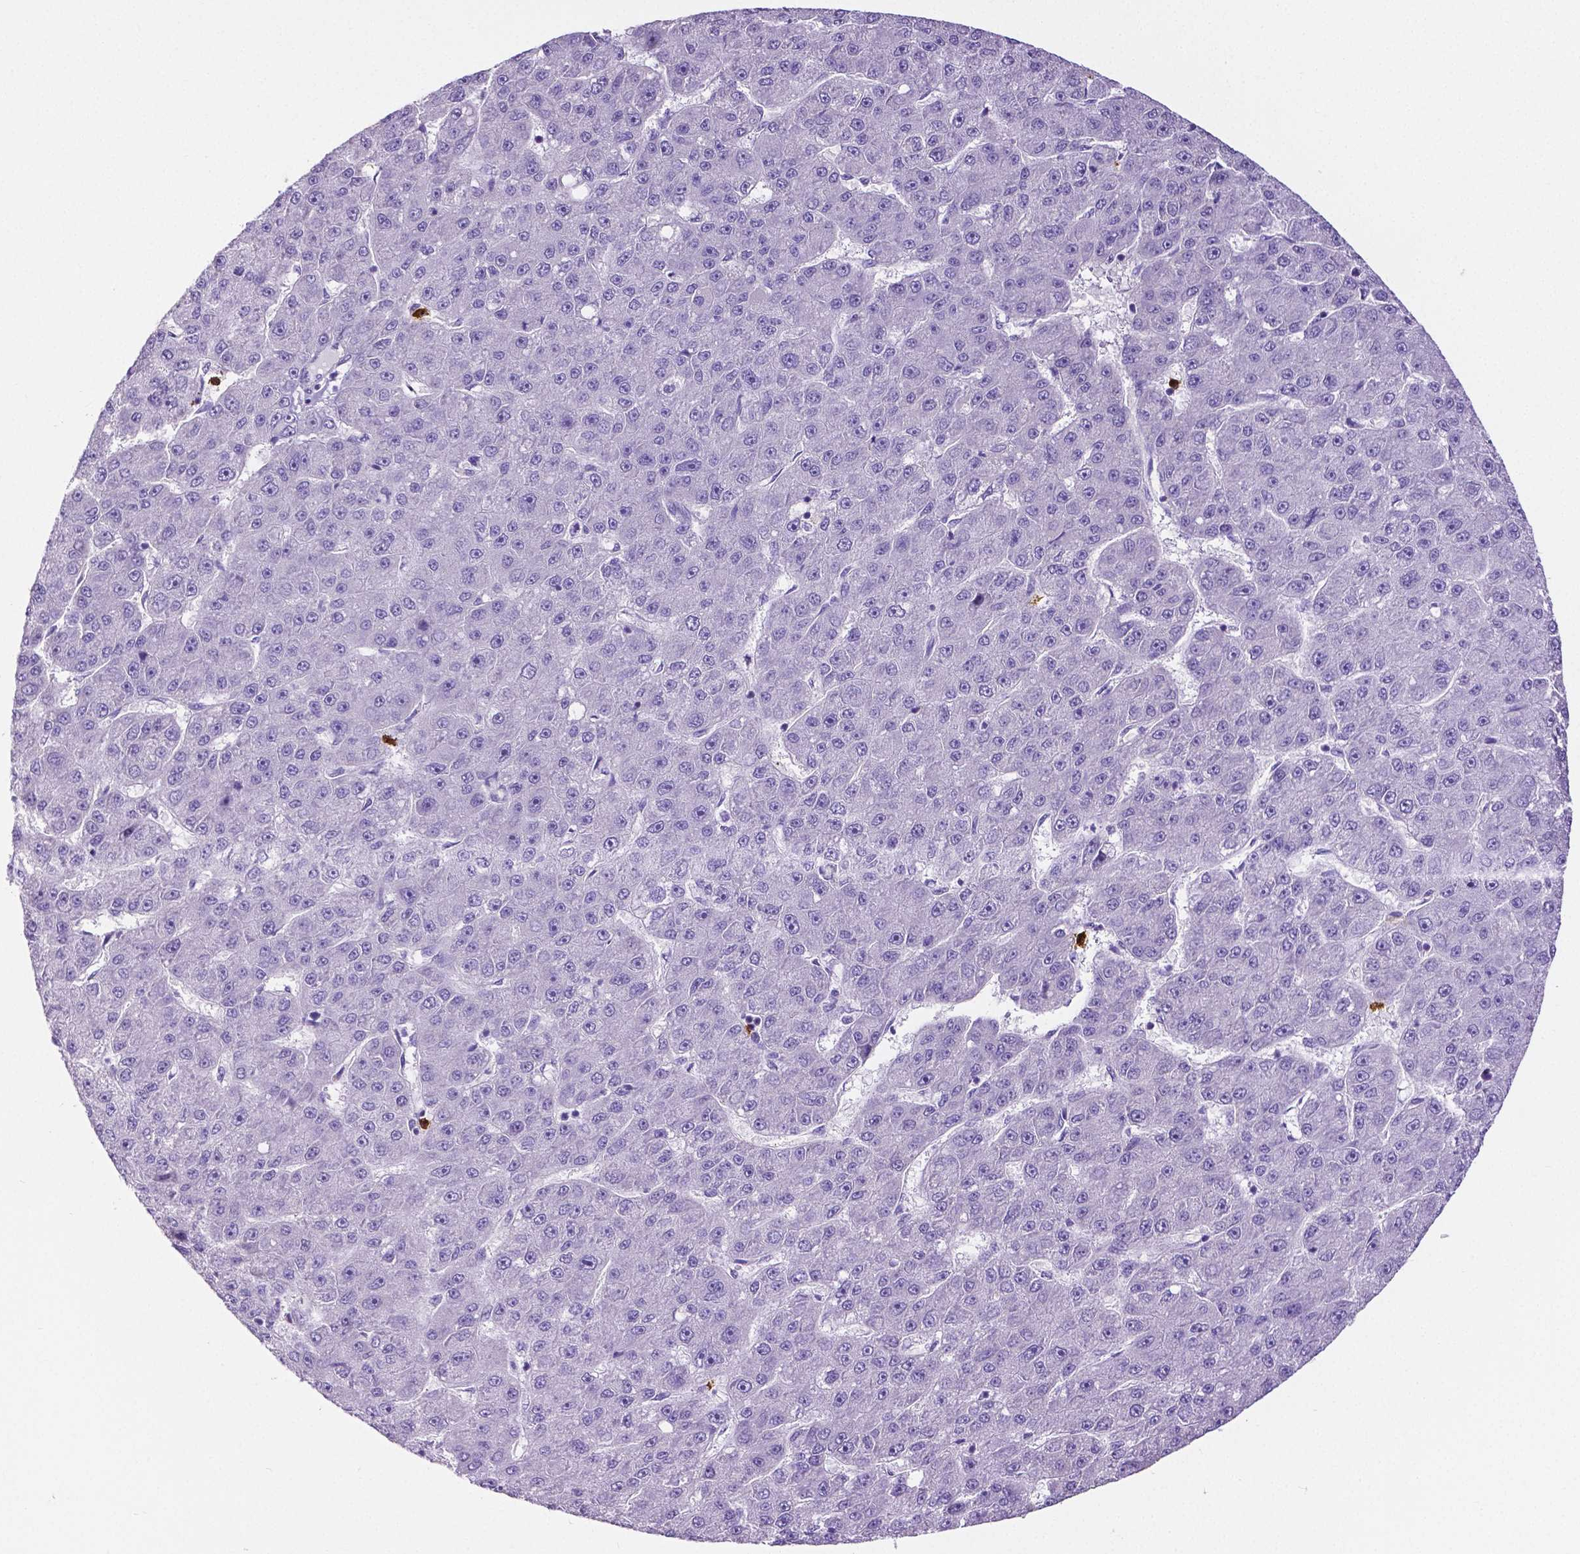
{"staining": {"intensity": "negative", "quantity": "none", "location": "none"}, "tissue": "liver cancer", "cell_type": "Tumor cells", "image_type": "cancer", "snomed": [{"axis": "morphology", "description": "Carcinoma, Hepatocellular, NOS"}, {"axis": "topography", "description": "Liver"}], "caption": "Liver cancer (hepatocellular carcinoma) was stained to show a protein in brown. There is no significant staining in tumor cells. (IHC, brightfield microscopy, high magnification).", "gene": "MMP9", "patient": {"sex": "male", "age": 67}}